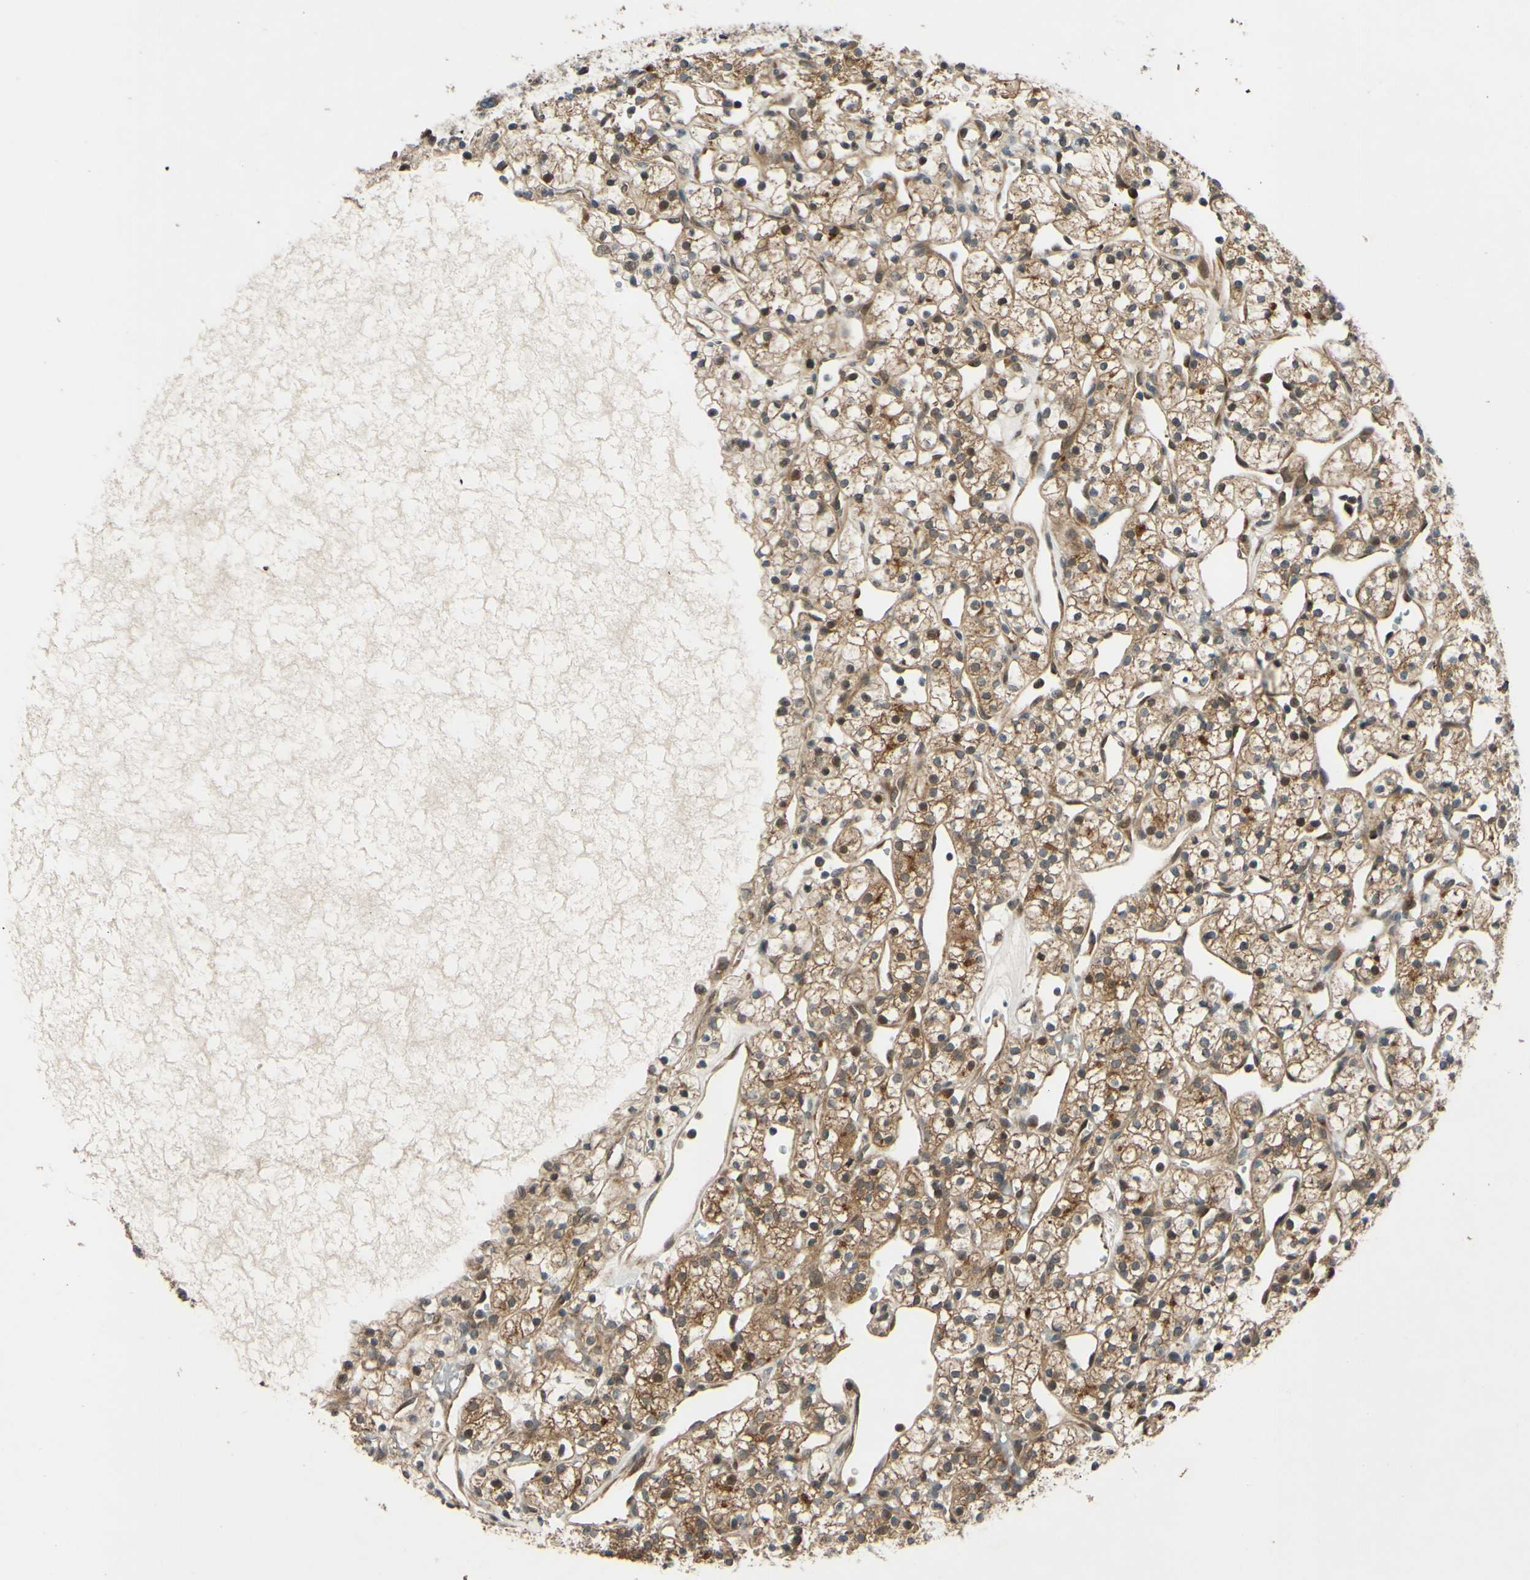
{"staining": {"intensity": "moderate", "quantity": ">75%", "location": "cytoplasmic/membranous"}, "tissue": "renal cancer", "cell_type": "Tumor cells", "image_type": "cancer", "snomed": [{"axis": "morphology", "description": "Adenocarcinoma, NOS"}, {"axis": "topography", "description": "Kidney"}], "caption": "A high-resolution image shows immunohistochemistry (IHC) staining of adenocarcinoma (renal), which reveals moderate cytoplasmic/membranous expression in approximately >75% of tumor cells.", "gene": "ABCC8", "patient": {"sex": "female", "age": 60}}